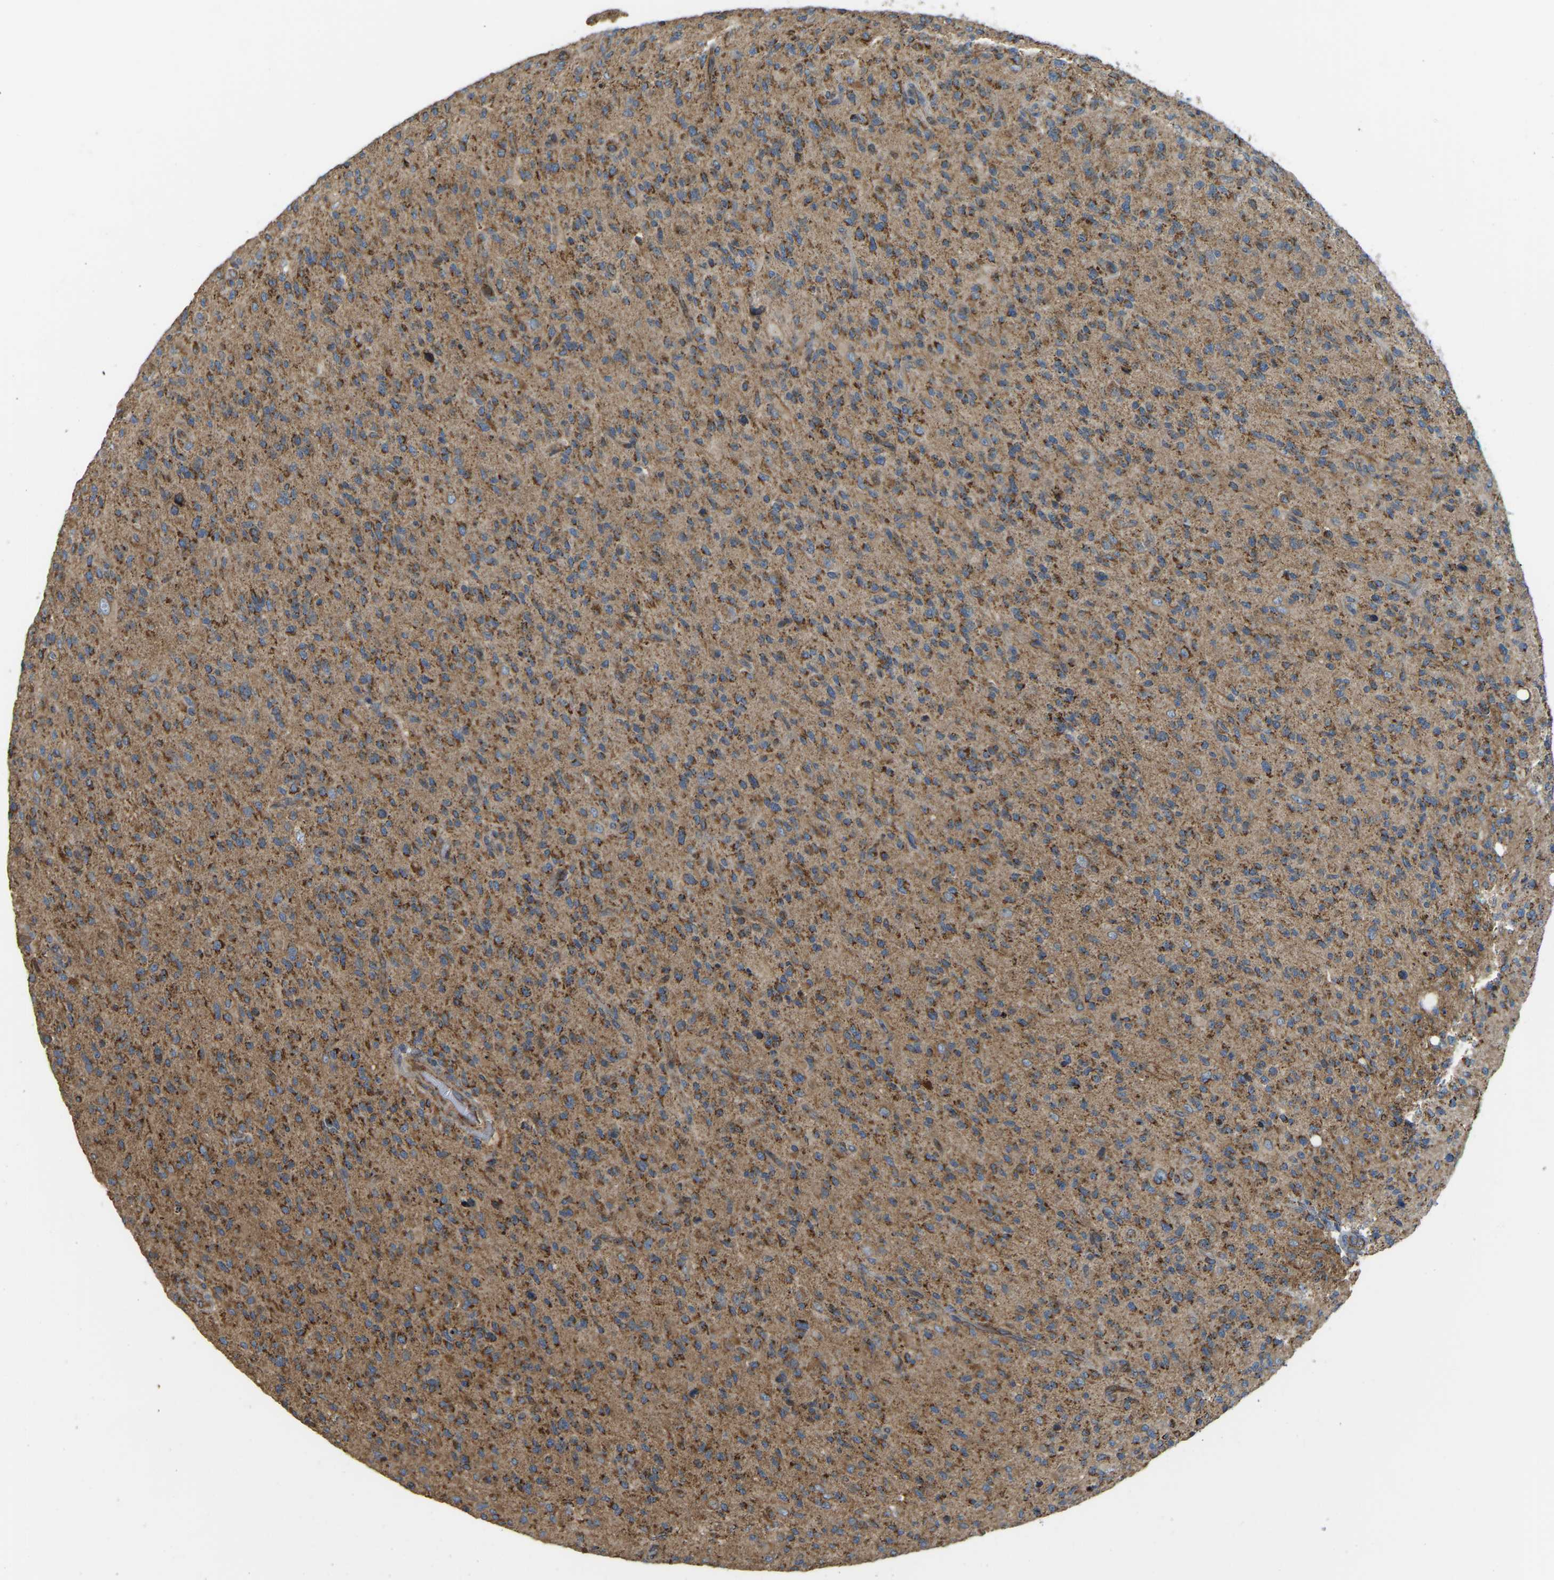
{"staining": {"intensity": "moderate", "quantity": ">75%", "location": "cytoplasmic/membranous"}, "tissue": "glioma", "cell_type": "Tumor cells", "image_type": "cancer", "snomed": [{"axis": "morphology", "description": "Glioma, malignant, High grade"}, {"axis": "topography", "description": "Brain"}], "caption": "Immunohistochemistry (IHC) photomicrograph of malignant glioma (high-grade) stained for a protein (brown), which reveals medium levels of moderate cytoplasmic/membranous staining in approximately >75% of tumor cells.", "gene": "PSMD7", "patient": {"sex": "male", "age": 71}}